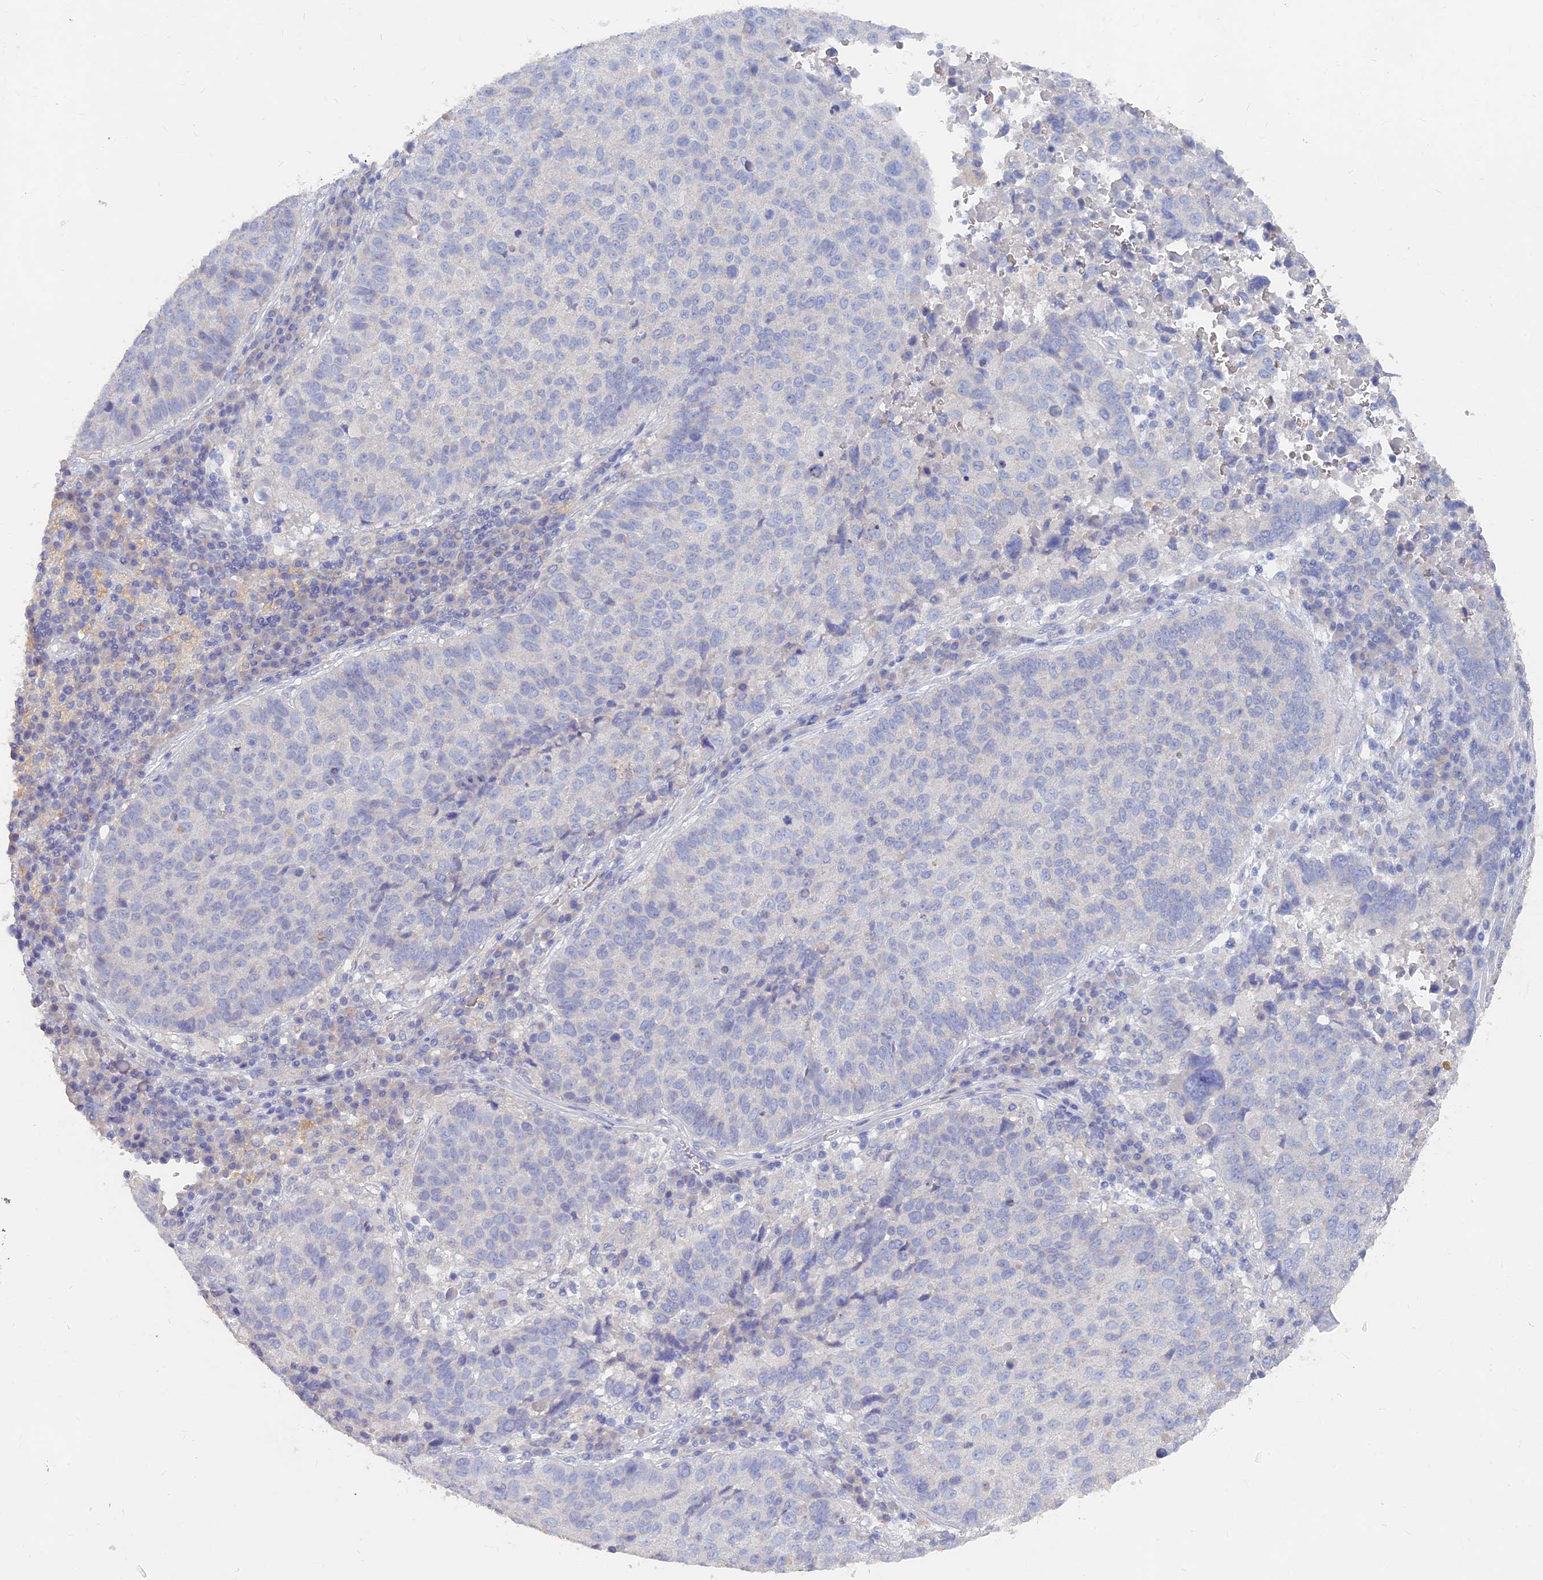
{"staining": {"intensity": "negative", "quantity": "none", "location": "none"}, "tissue": "lung cancer", "cell_type": "Tumor cells", "image_type": "cancer", "snomed": [{"axis": "morphology", "description": "Squamous cell carcinoma, NOS"}, {"axis": "topography", "description": "Lung"}], "caption": "The immunohistochemistry micrograph has no significant staining in tumor cells of lung cancer (squamous cell carcinoma) tissue.", "gene": "ARRDC1", "patient": {"sex": "male", "age": 73}}